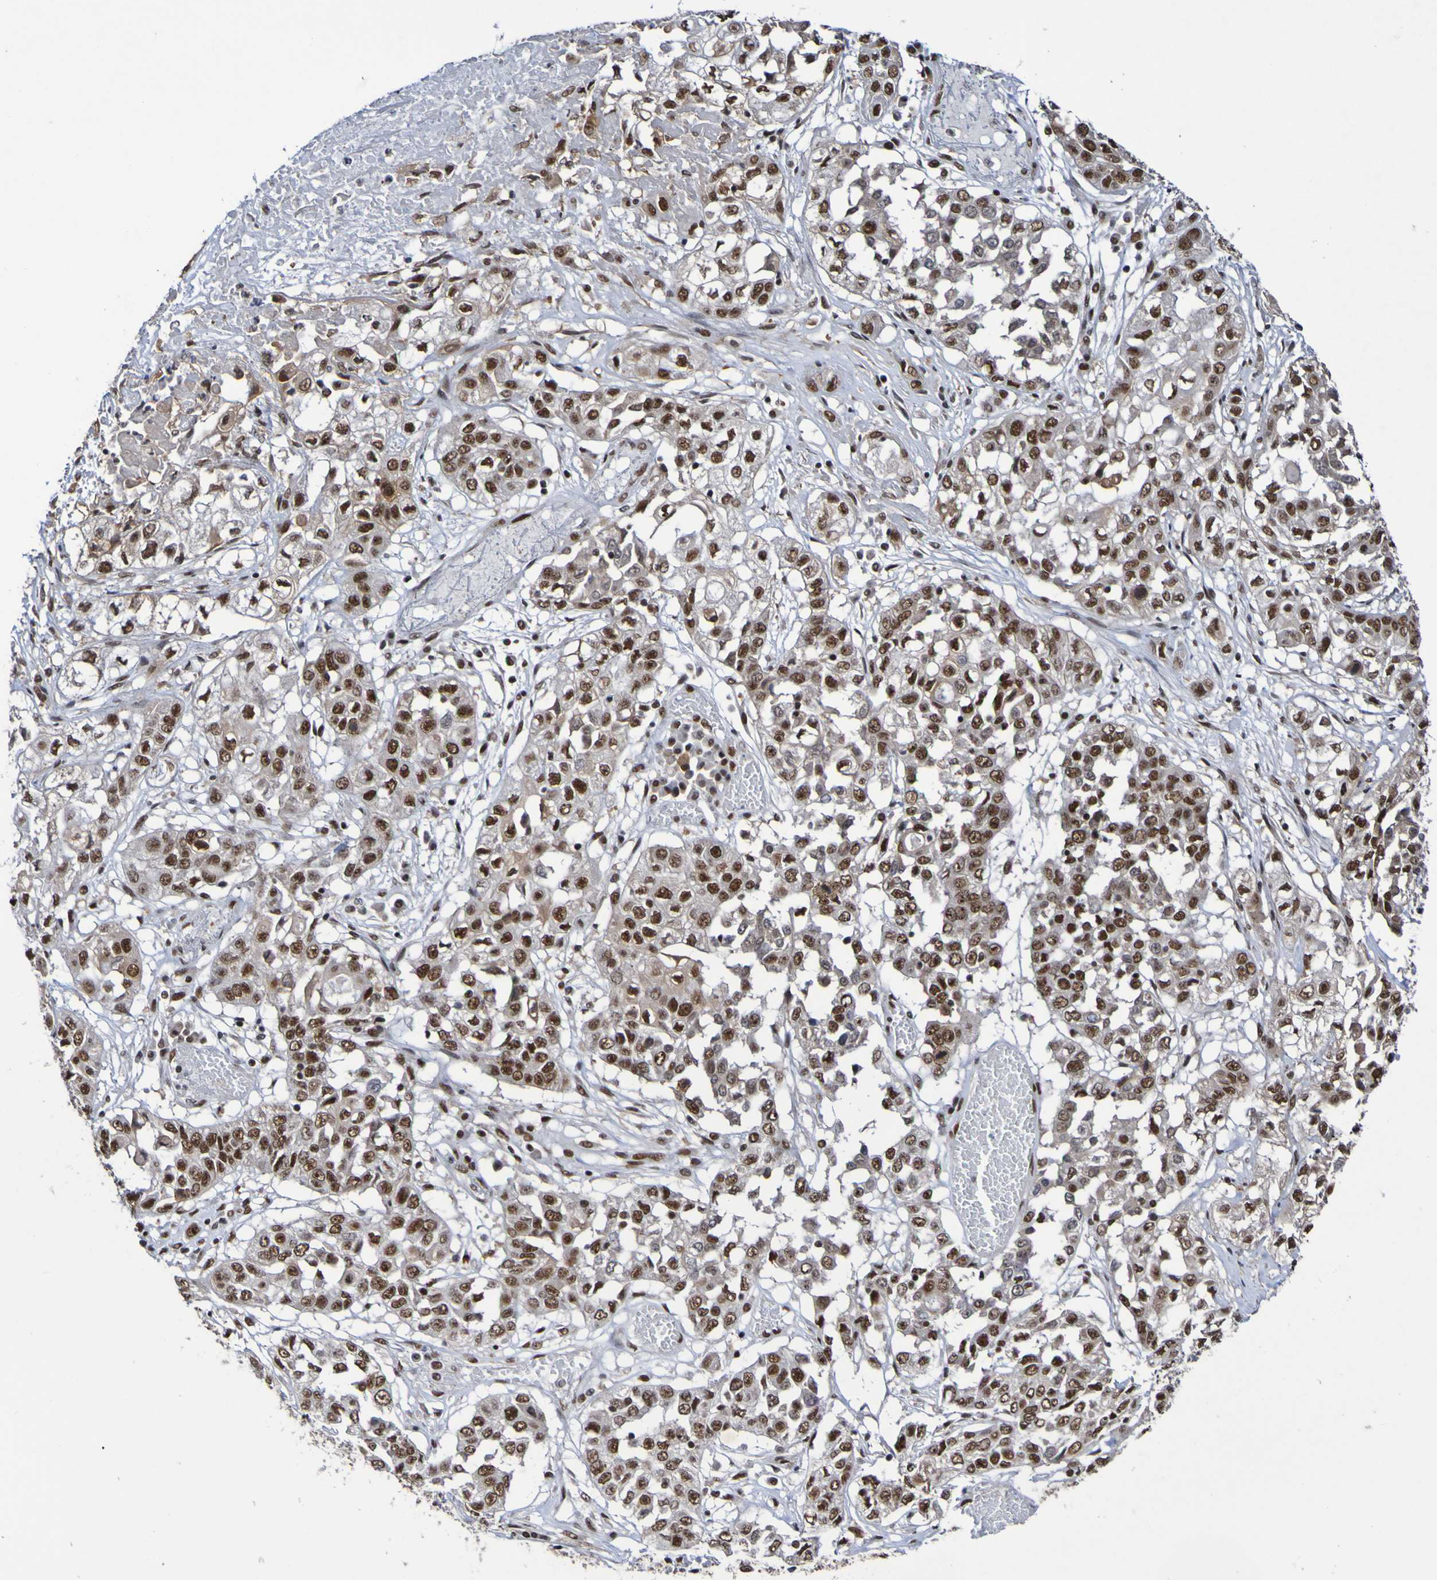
{"staining": {"intensity": "strong", "quantity": ">75%", "location": "nuclear"}, "tissue": "lung cancer", "cell_type": "Tumor cells", "image_type": "cancer", "snomed": [{"axis": "morphology", "description": "Squamous cell carcinoma, NOS"}, {"axis": "topography", "description": "Lung"}], "caption": "Immunohistochemical staining of human lung cancer (squamous cell carcinoma) shows high levels of strong nuclear protein positivity in about >75% of tumor cells. Immunohistochemistry stains the protein in brown and the nuclei are stained blue.", "gene": "CDC5L", "patient": {"sex": "male", "age": 71}}